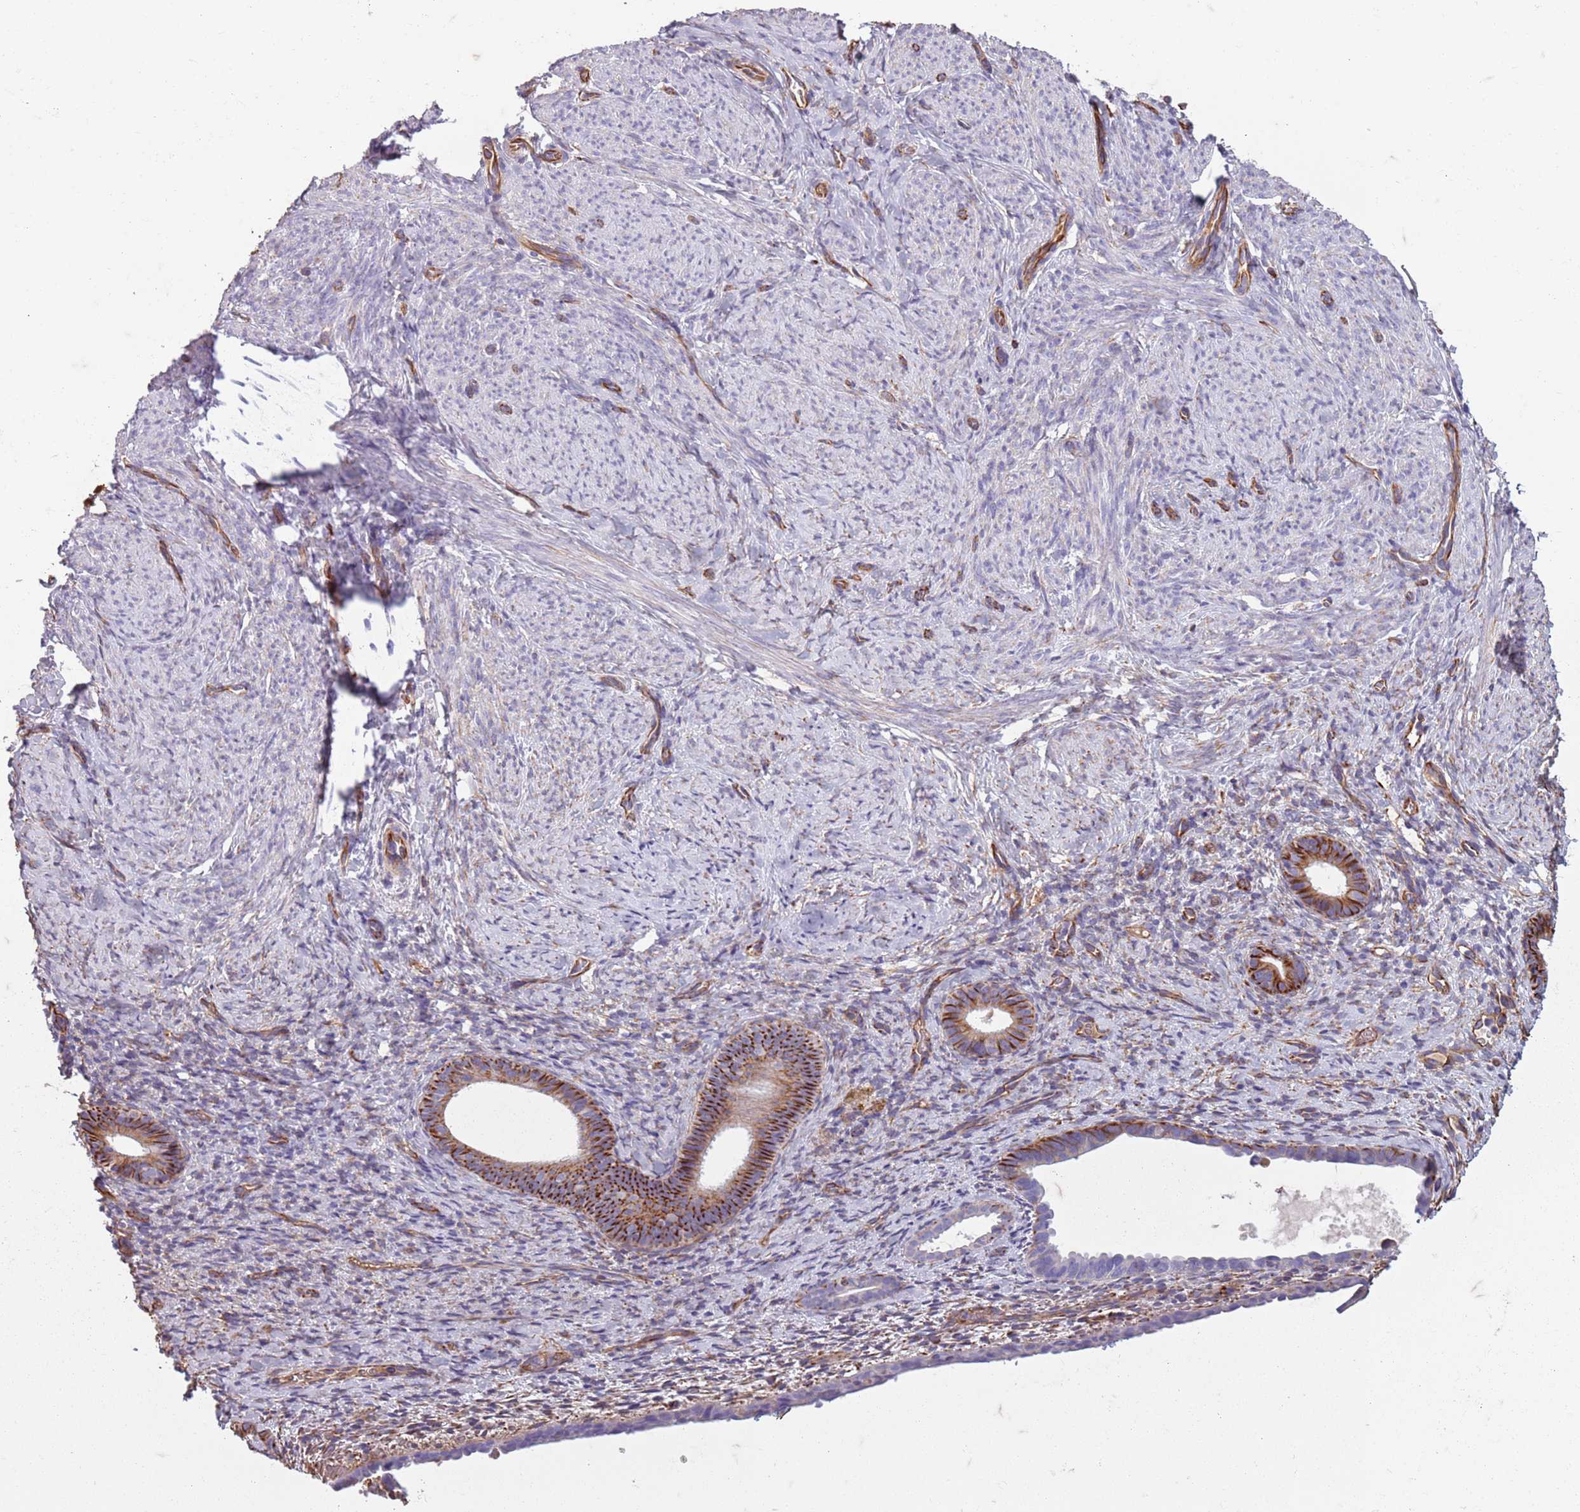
{"staining": {"intensity": "moderate", "quantity": "25%-75%", "location": "cytoplasmic/membranous"}, "tissue": "endometrium", "cell_type": "Cells in endometrial stroma", "image_type": "normal", "snomed": [{"axis": "morphology", "description": "Normal tissue, NOS"}, {"axis": "topography", "description": "Endometrium"}], "caption": "Protein expression analysis of benign endometrium displays moderate cytoplasmic/membranous expression in approximately 25%-75% of cells in endometrial stroma.", "gene": "TAS2R38", "patient": {"sex": "female", "age": 65}}